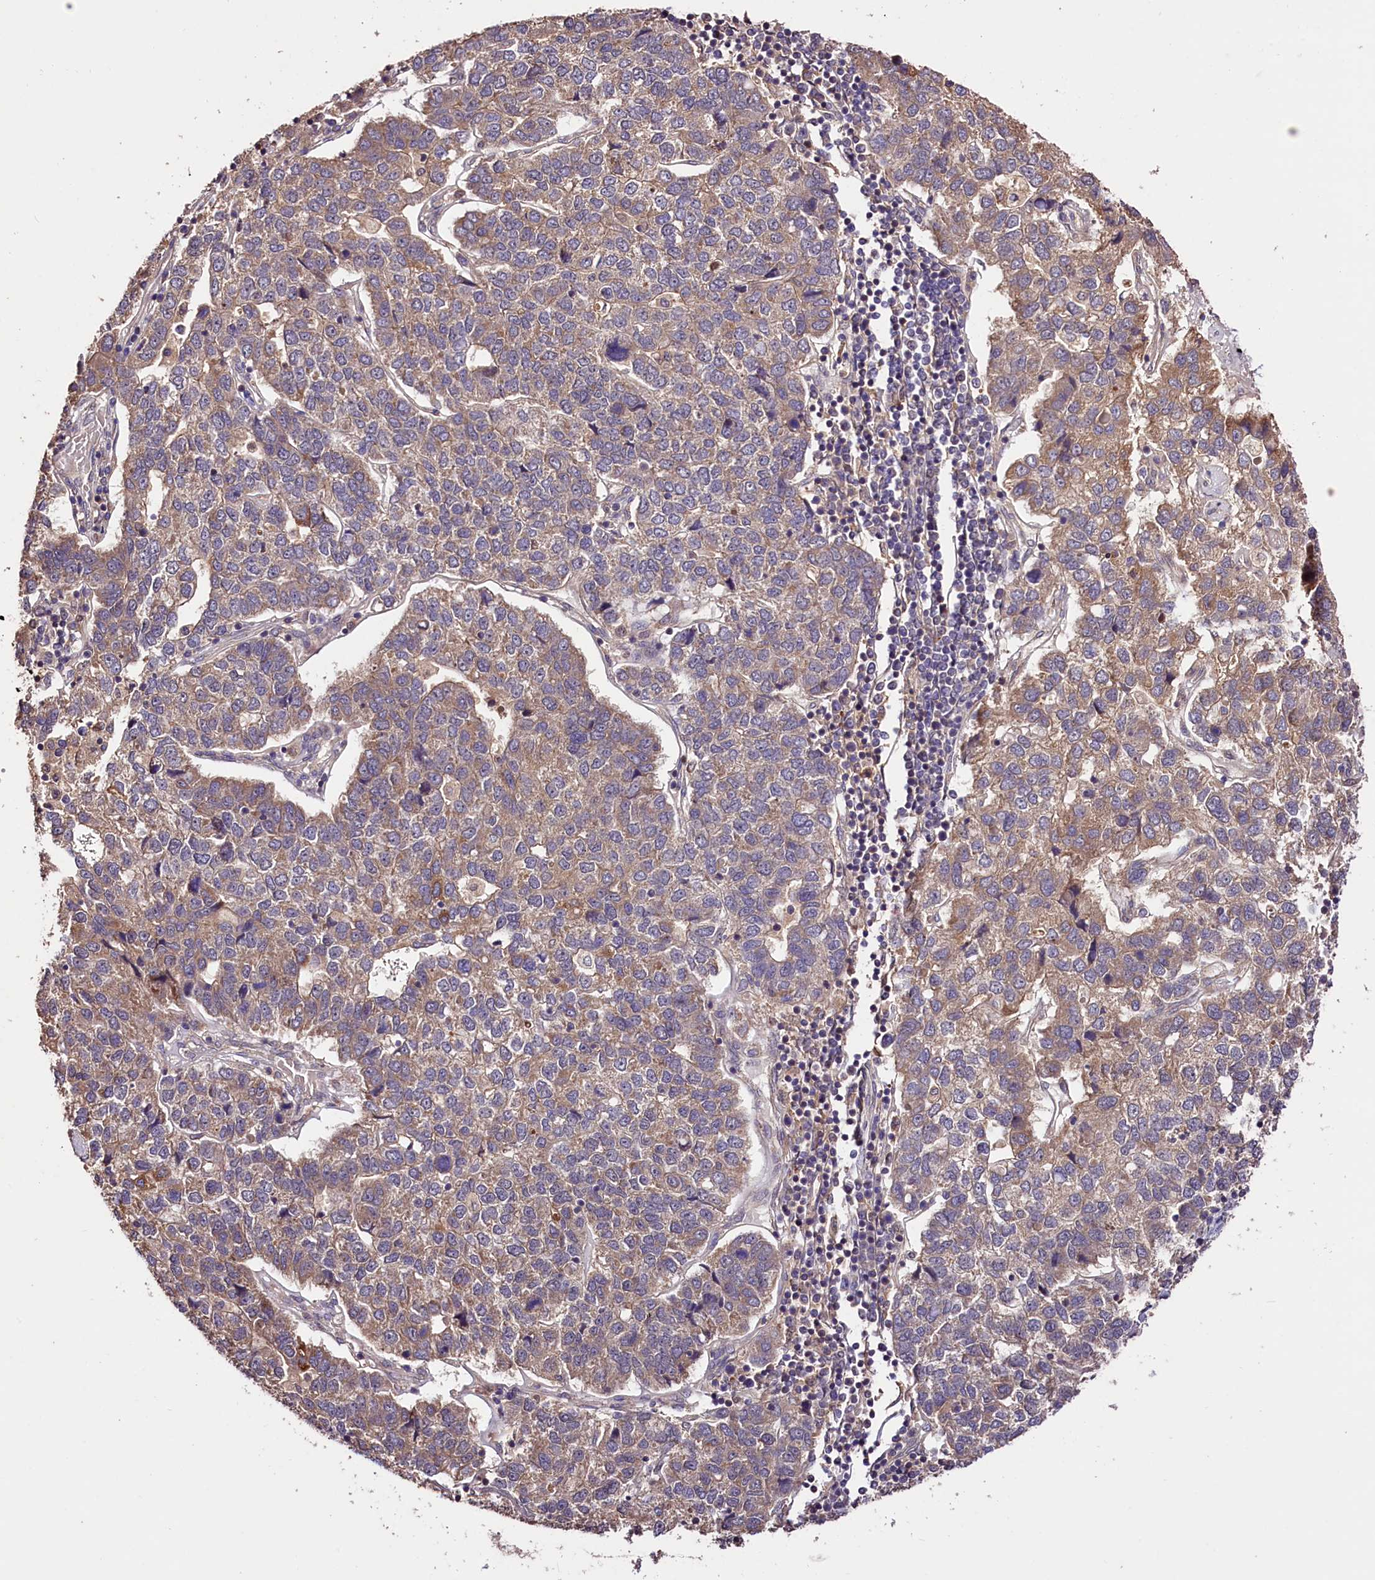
{"staining": {"intensity": "moderate", "quantity": "25%-75%", "location": "cytoplasmic/membranous"}, "tissue": "pancreatic cancer", "cell_type": "Tumor cells", "image_type": "cancer", "snomed": [{"axis": "morphology", "description": "Adenocarcinoma, NOS"}, {"axis": "topography", "description": "Pancreas"}], "caption": "The micrograph displays a brown stain indicating the presence of a protein in the cytoplasmic/membranous of tumor cells in adenocarcinoma (pancreatic).", "gene": "CES3", "patient": {"sex": "female", "age": 61}}